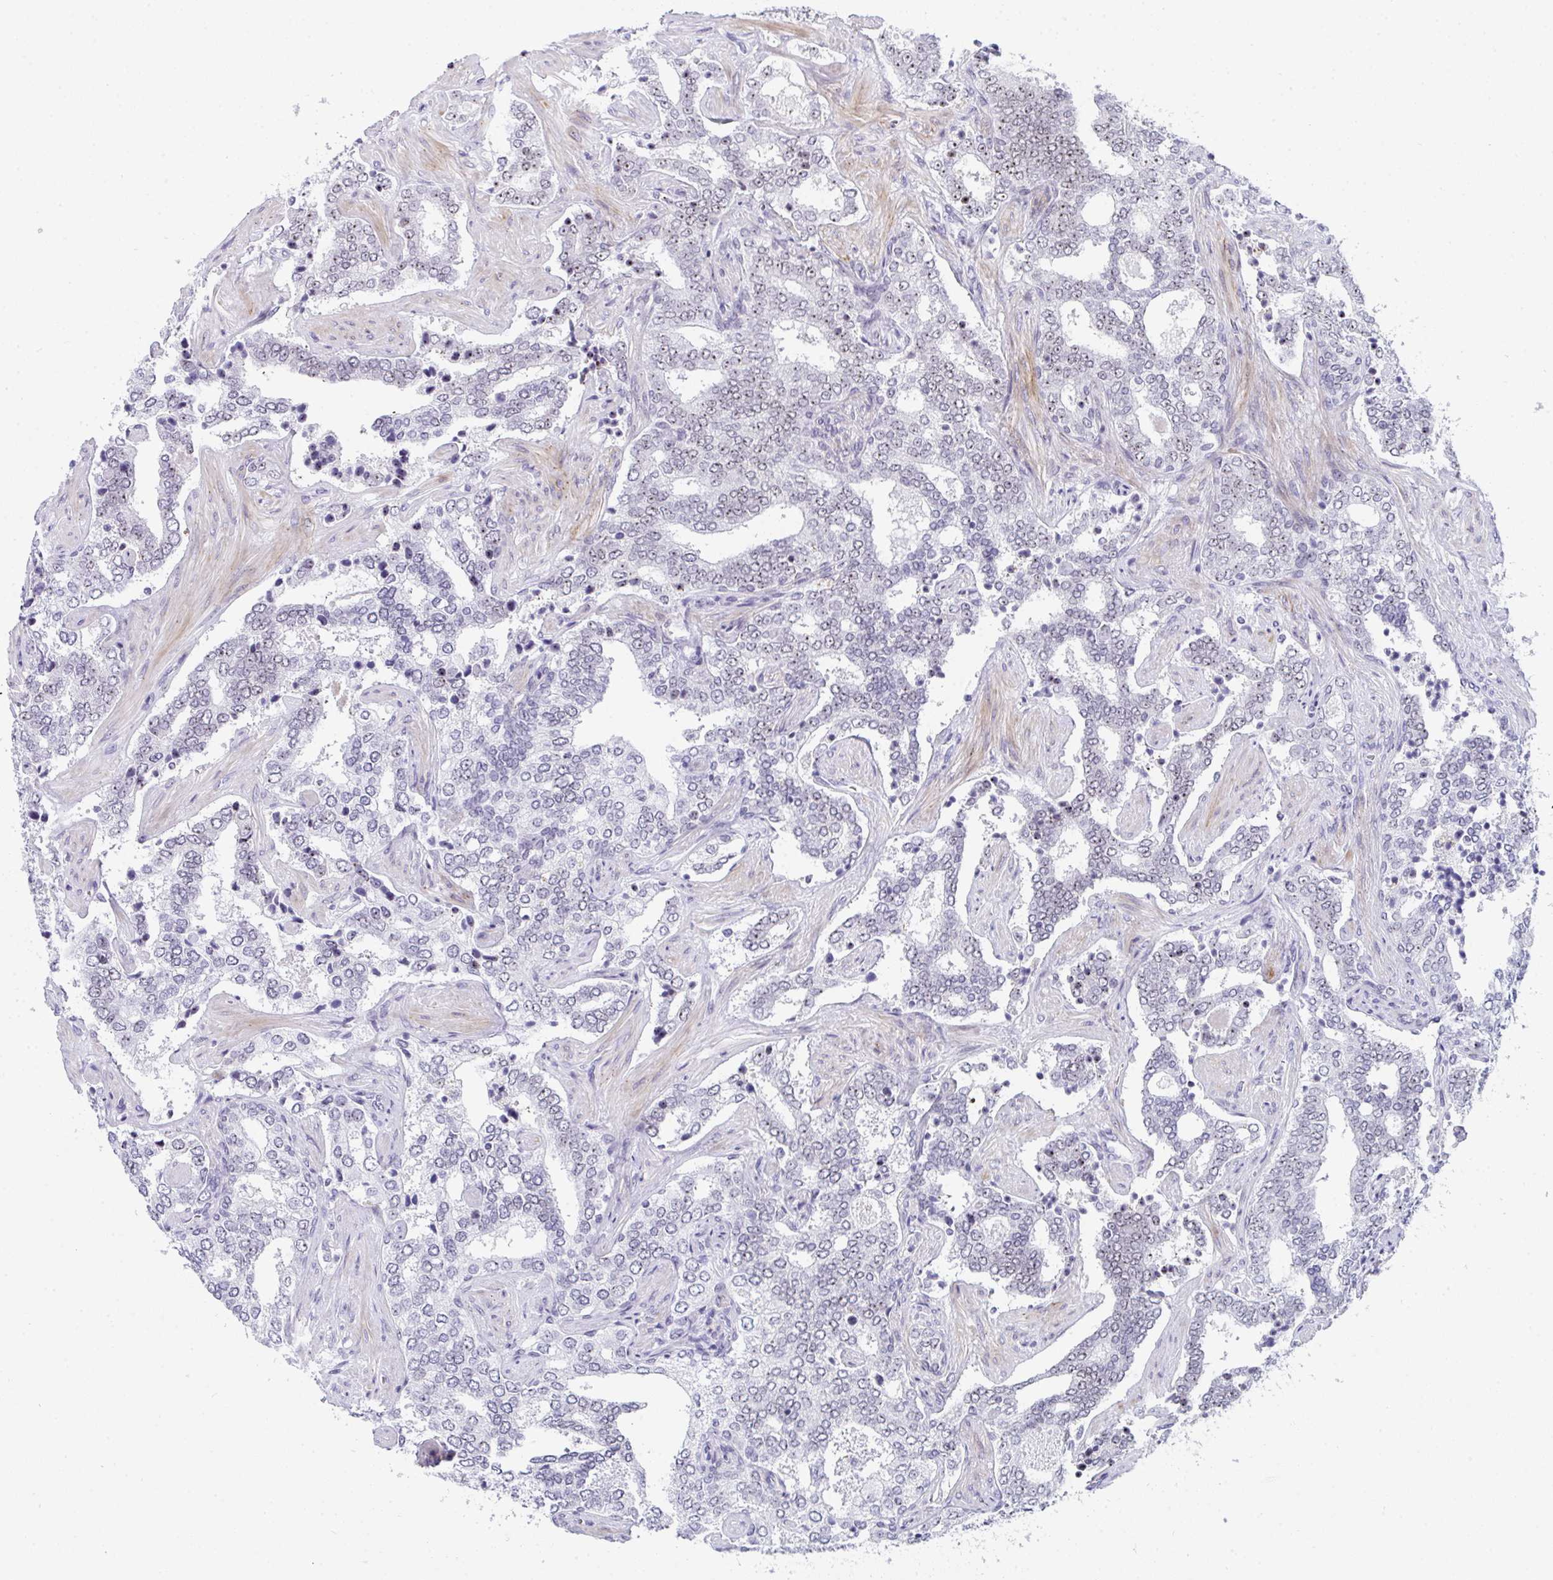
{"staining": {"intensity": "weak", "quantity": "25%-75%", "location": "nuclear"}, "tissue": "prostate cancer", "cell_type": "Tumor cells", "image_type": "cancer", "snomed": [{"axis": "morphology", "description": "Adenocarcinoma, High grade"}, {"axis": "topography", "description": "Prostate"}], "caption": "A high-resolution photomicrograph shows immunohistochemistry staining of prostate cancer, which exhibits weak nuclear staining in about 25%-75% of tumor cells. The protein of interest is shown in brown color, while the nuclei are stained blue.", "gene": "NOP10", "patient": {"sex": "male", "age": 60}}